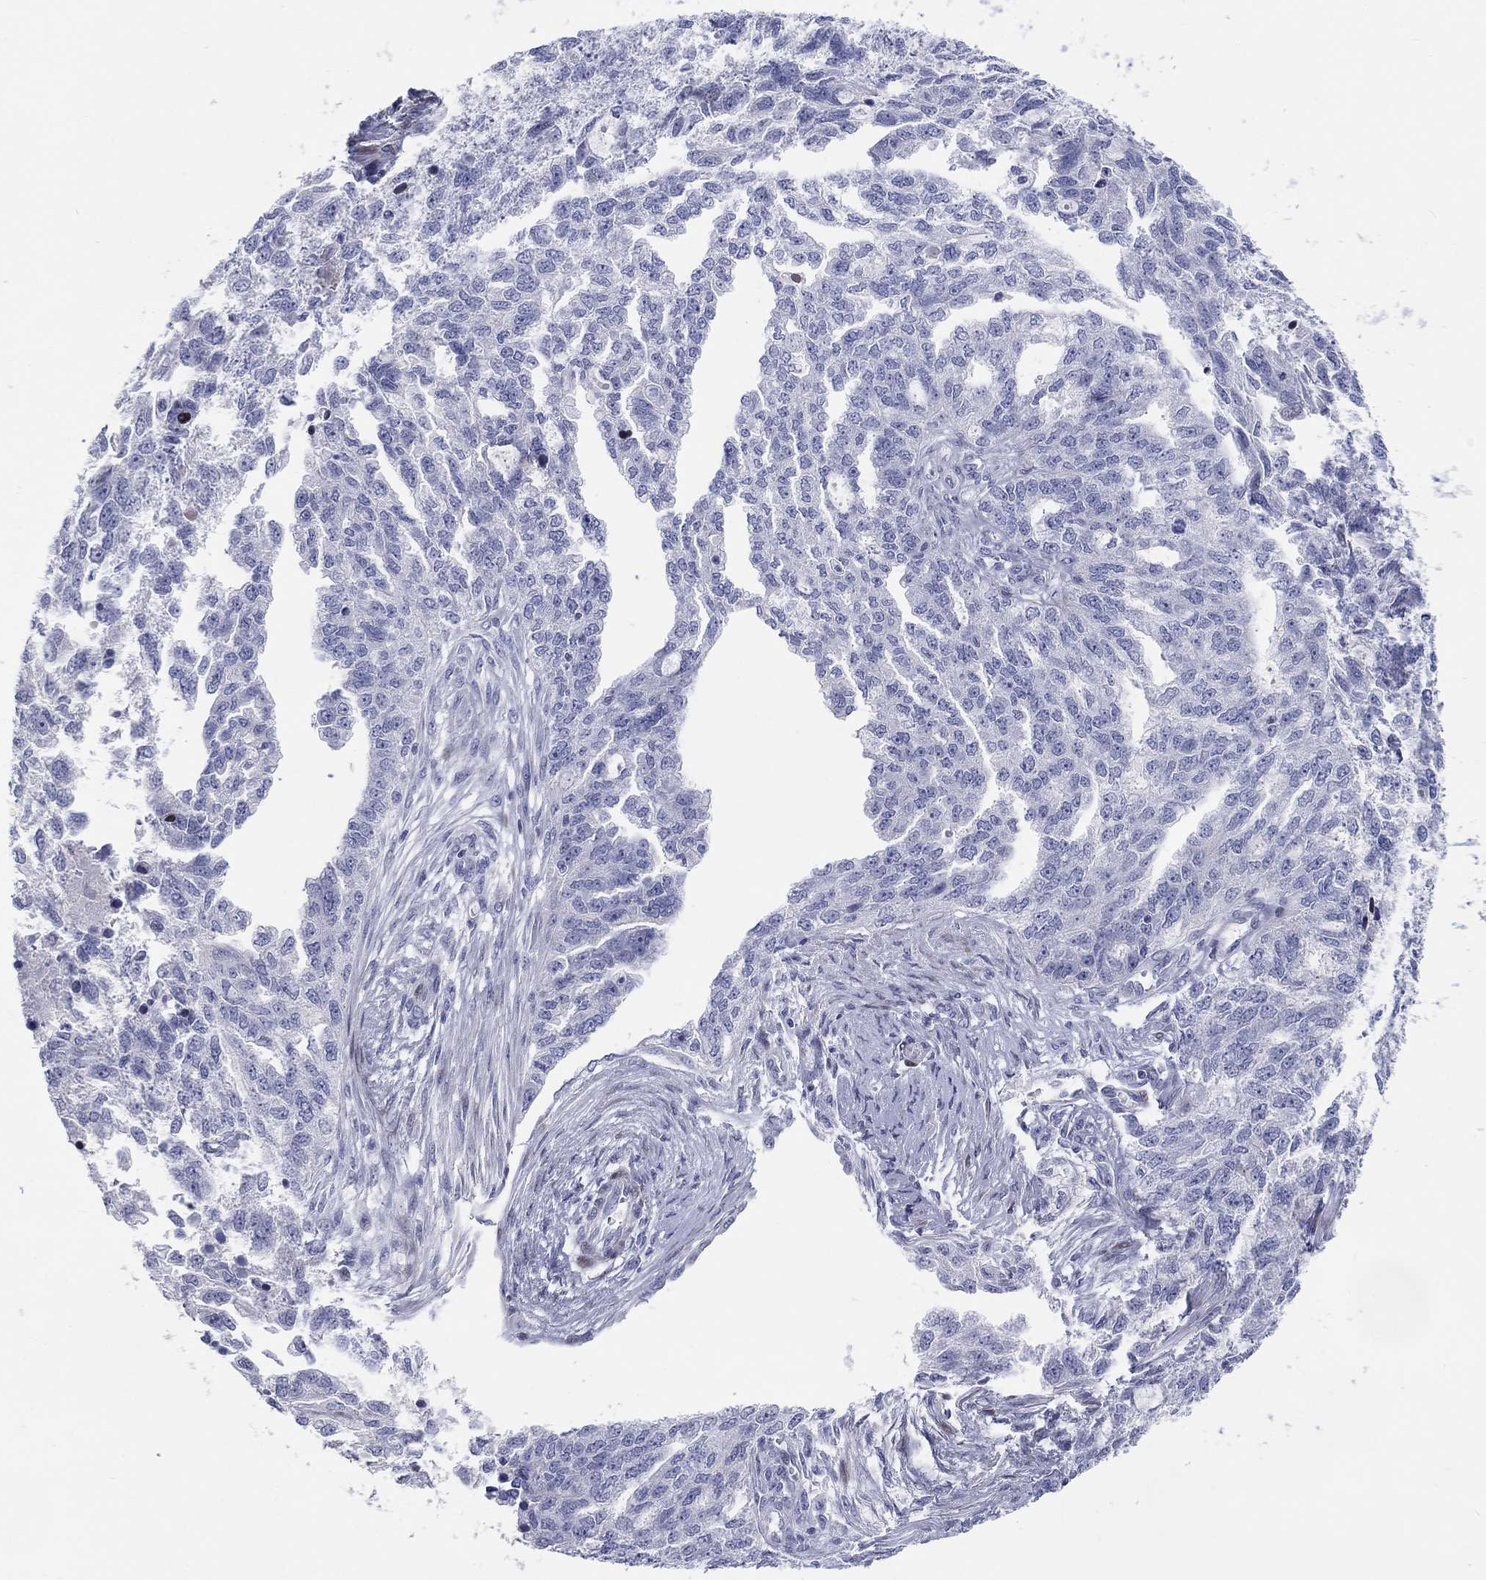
{"staining": {"intensity": "negative", "quantity": "none", "location": "none"}, "tissue": "ovarian cancer", "cell_type": "Tumor cells", "image_type": "cancer", "snomed": [{"axis": "morphology", "description": "Cystadenocarcinoma, serous, NOS"}, {"axis": "topography", "description": "Ovary"}], "caption": "This image is of ovarian serous cystadenocarcinoma stained with immunohistochemistry to label a protein in brown with the nuclei are counter-stained blue. There is no expression in tumor cells.", "gene": "ARHGAP36", "patient": {"sex": "female", "age": 51}}